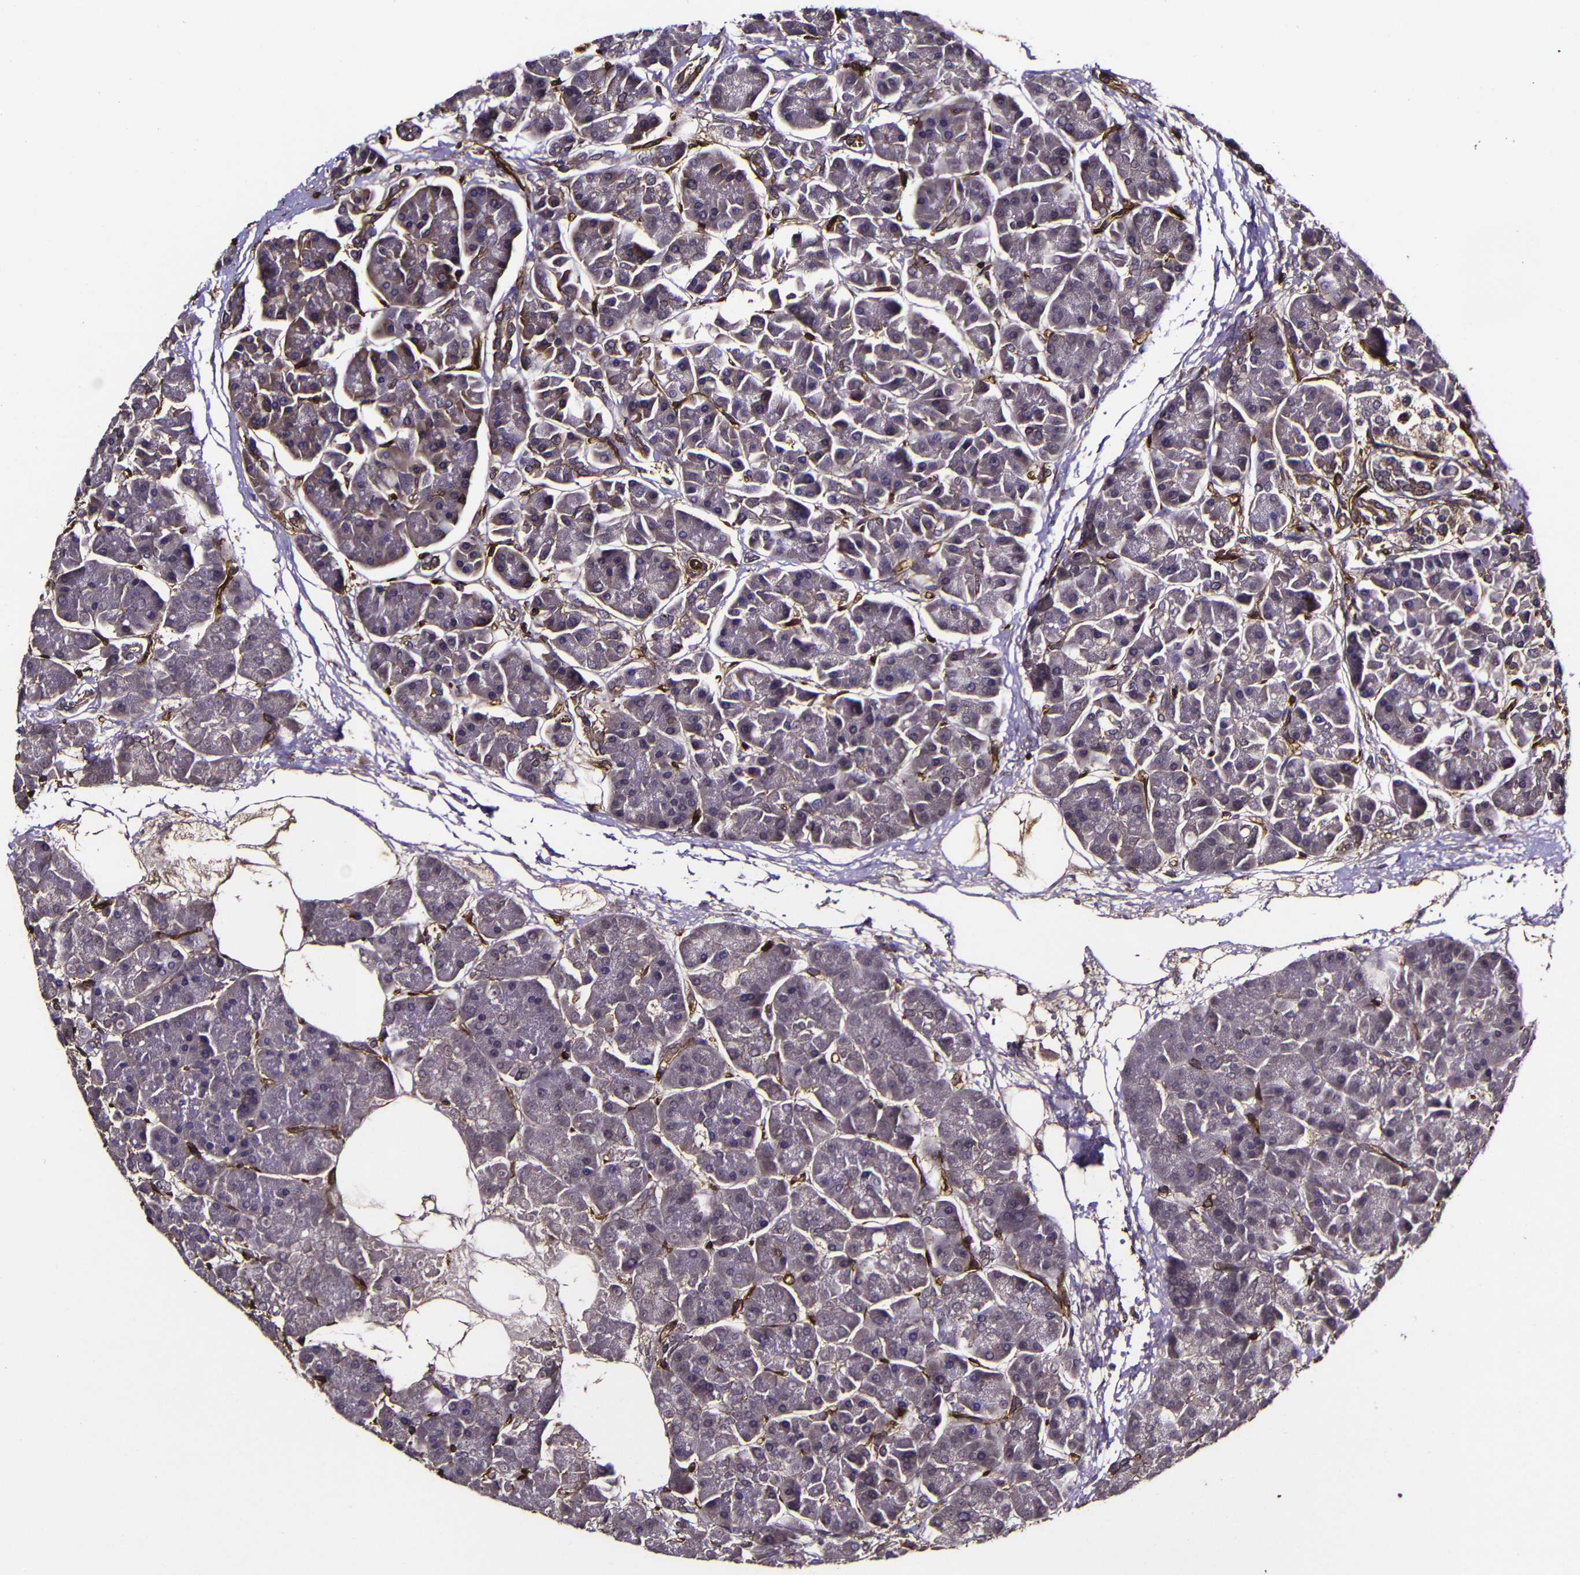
{"staining": {"intensity": "weak", "quantity": "<25%", "location": "cytoplasmic/membranous"}, "tissue": "pancreas", "cell_type": "Exocrine glandular cells", "image_type": "normal", "snomed": [{"axis": "morphology", "description": "Normal tissue, NOS"}, {"axis": "topography", "description": "Pancreas"}], "caption": "High magnification brightfield microscopy of normal pancreas stained with DAB (3,3'-diaminobenzidine) (brown) and counterstained with hematoxylin (blue): exocrine glandular cells show no significant staining.", "gene": "MSN", "patient": {"sex": "female", "age": 70}}